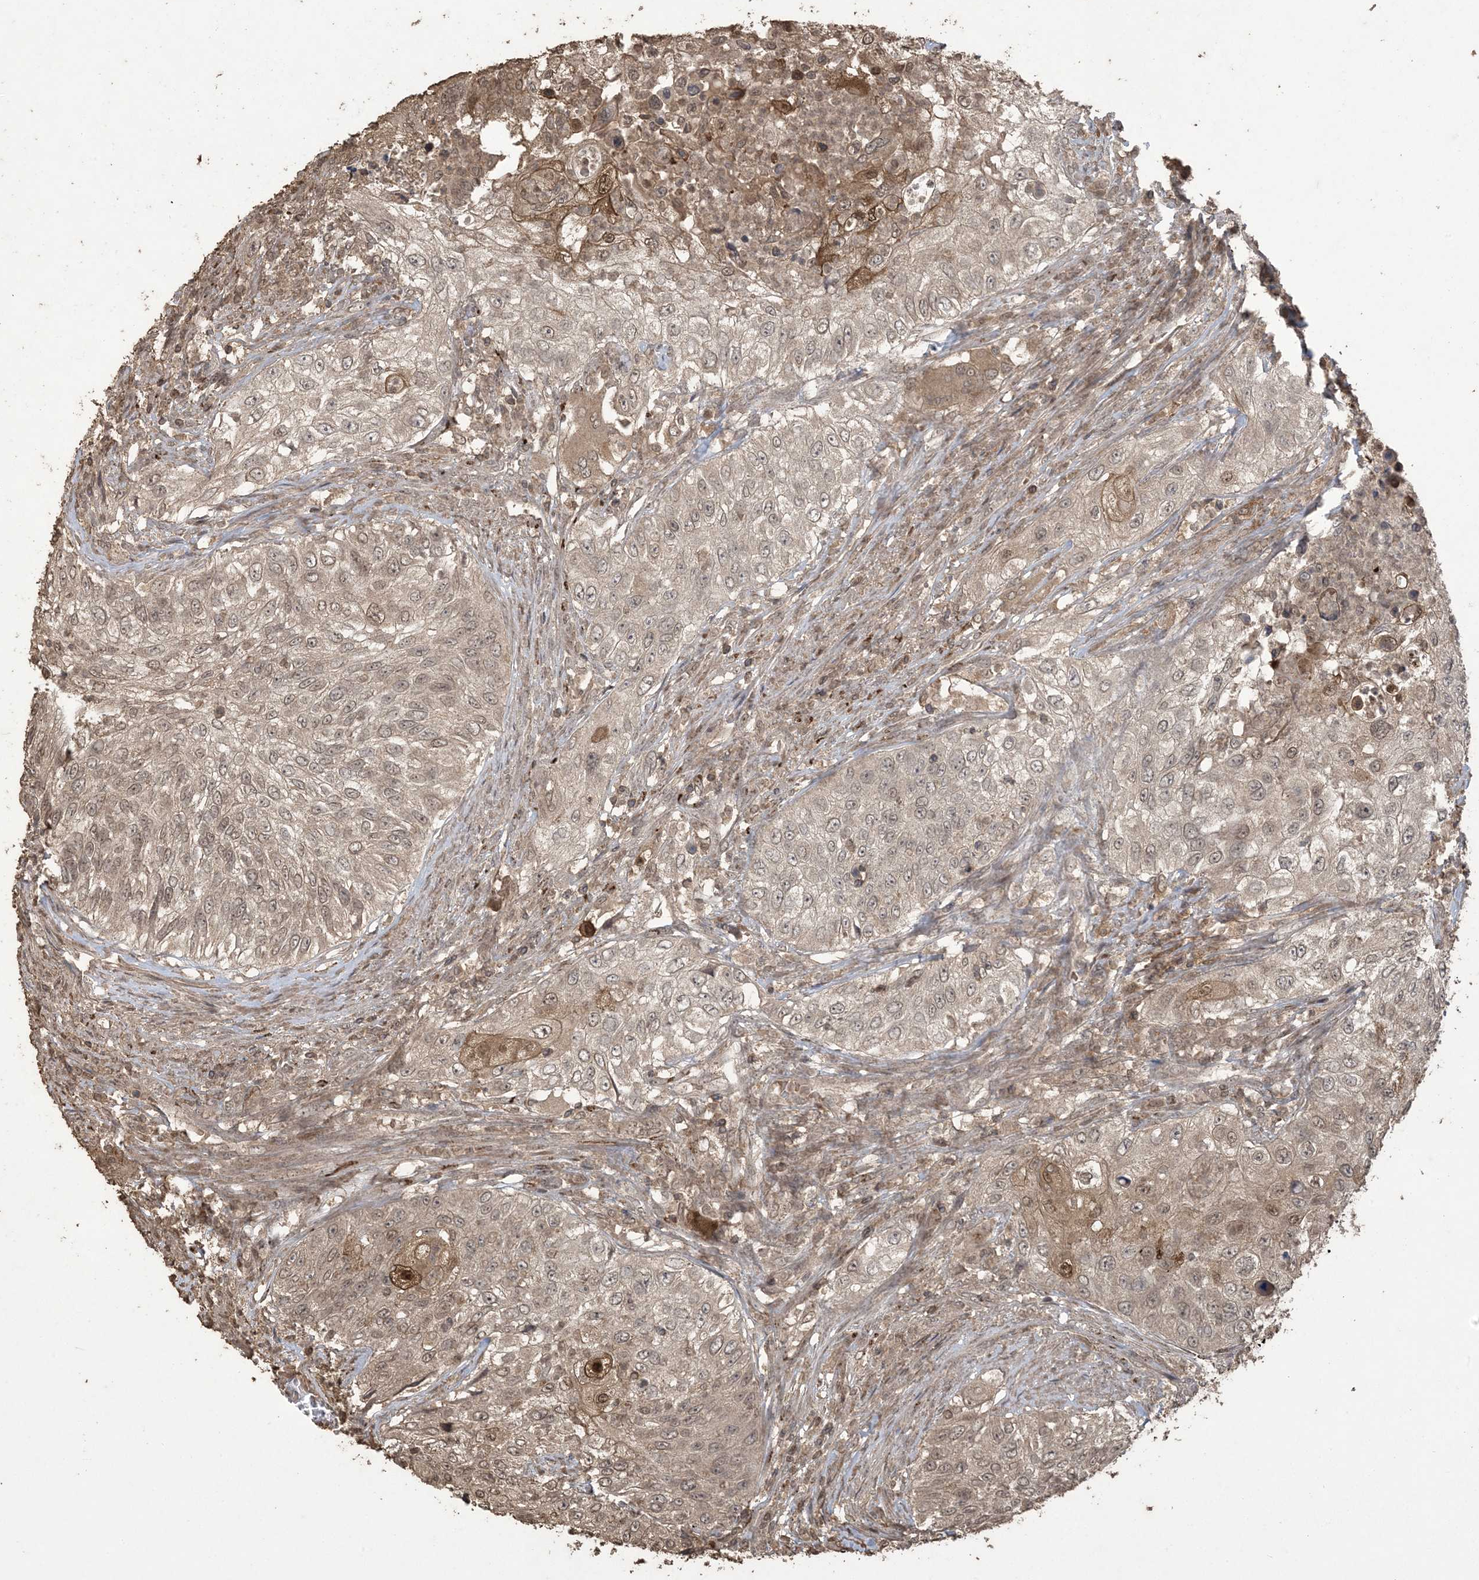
{"staining": {"intensity": "weak", "quantity": ">75%", "location": "cytoplasmic/membranous,nuclear"}, "tissue": "urothelial cancer", "cell_type": "Tumor cells", "image_type": "cancer", "snomed": [{"axis": "morphology", "description": "Urothelial carcinoma, High grade"}, {"axis": "topography", "description": "Urinary bladder"}], "caption": "This image displays immunohistochemistry staining of human high-grade urothelial carcinoma, with low weak cytoplasmic/membranous and nuclear staining in approximately >75% of tumor cells.", "gene": "EFCAB8", "patient": {"sex": "female", "age": 60}}